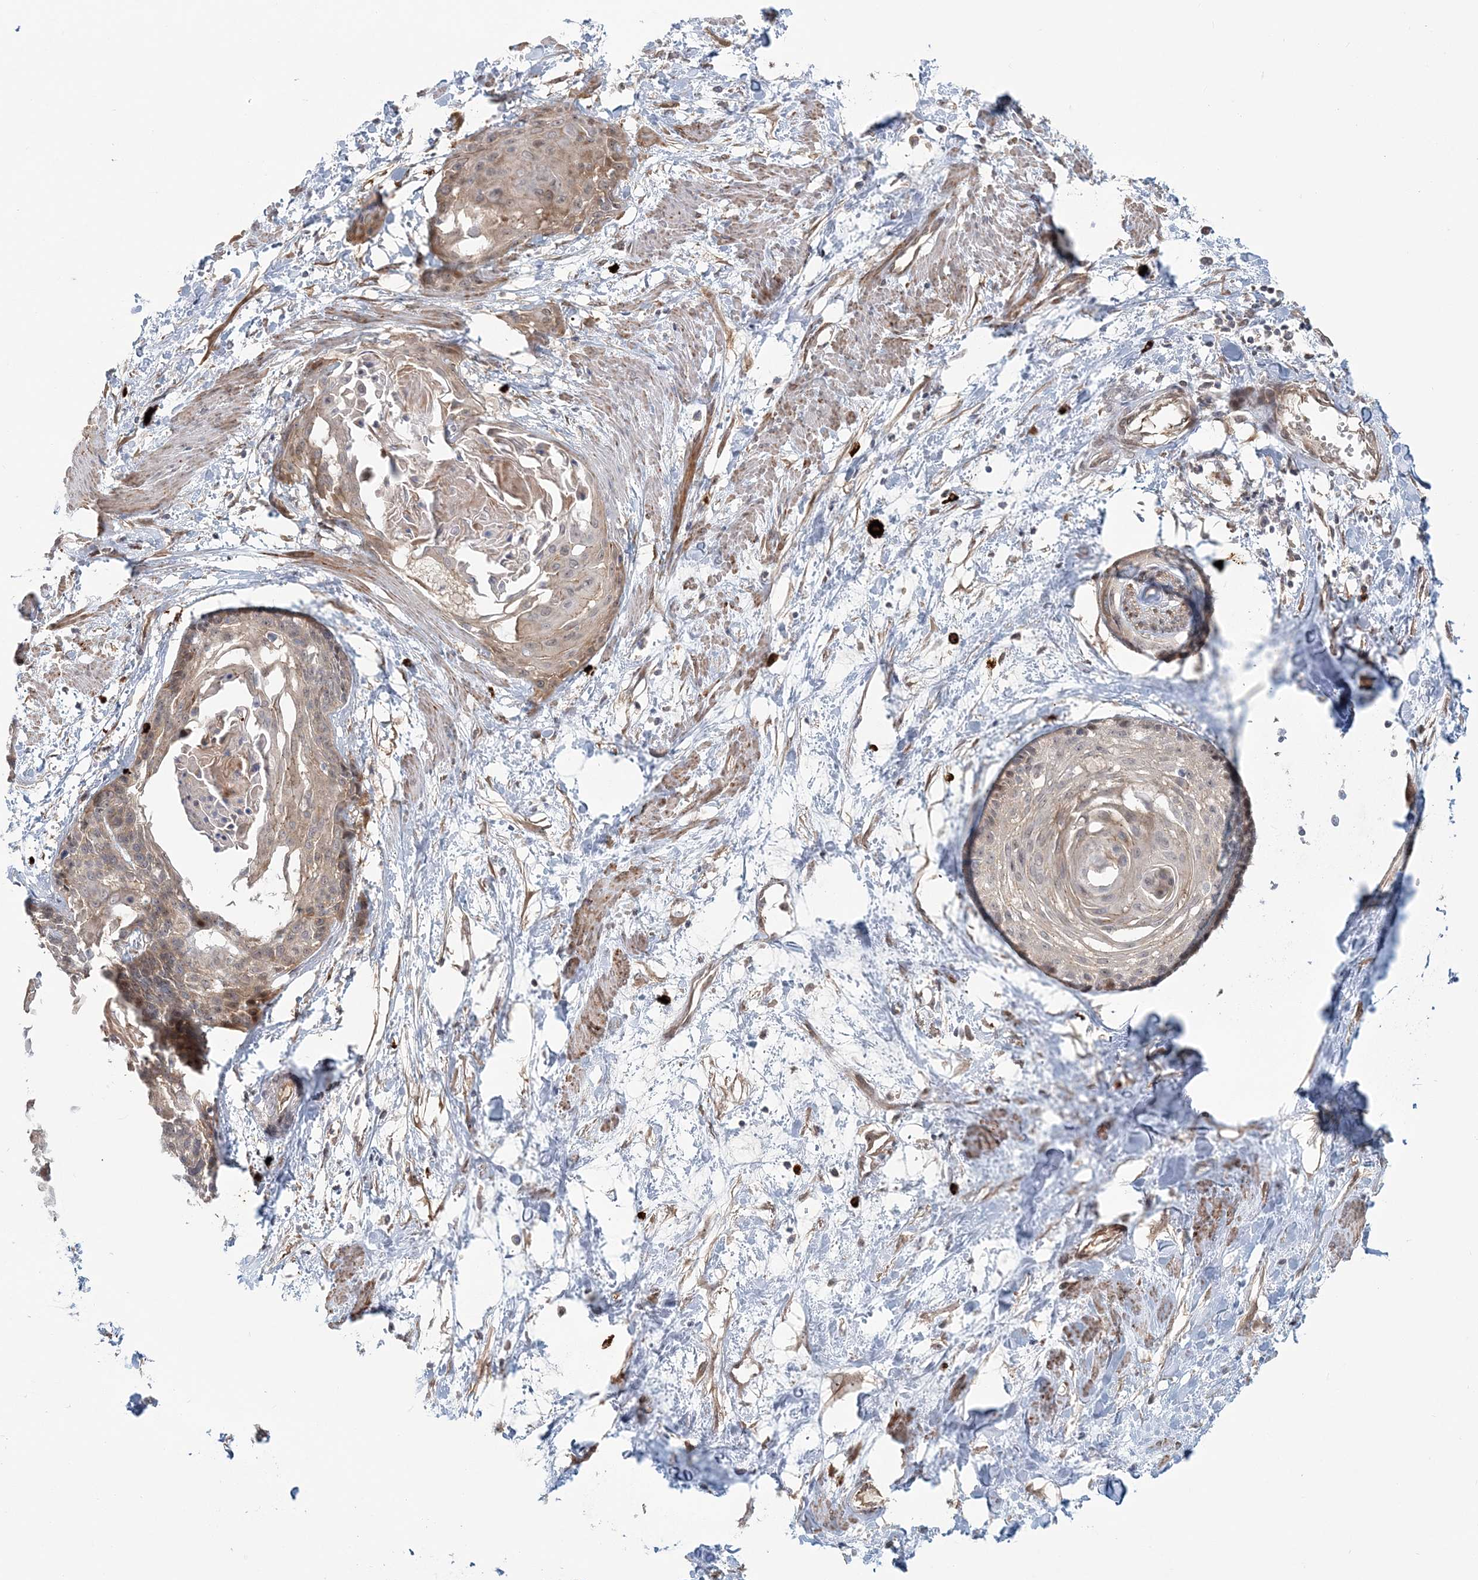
{"staining": {"intensity": "weak", "quantity": "25%-75%", "location": "cytoplasmic/membranous,nuclear"}, "tissue": "cervical cancer", "cell_type": "Tumor cells", "image_type": "cancer", "snomed": [{"axis": "morphology", "description": "Squamous cell carcinoma, NOS"}, {"axis": "topography", "description": "Cervix"}], "caption": "Protein expression analysis of squamous cell carcinoma (cervical) shows weak cytoplasmic/membranous and nuclear expression in about 25%-75% of tumor cells.", "gene": "SH3PXD2A", "patient": {"sex": "female", "age": 57}}